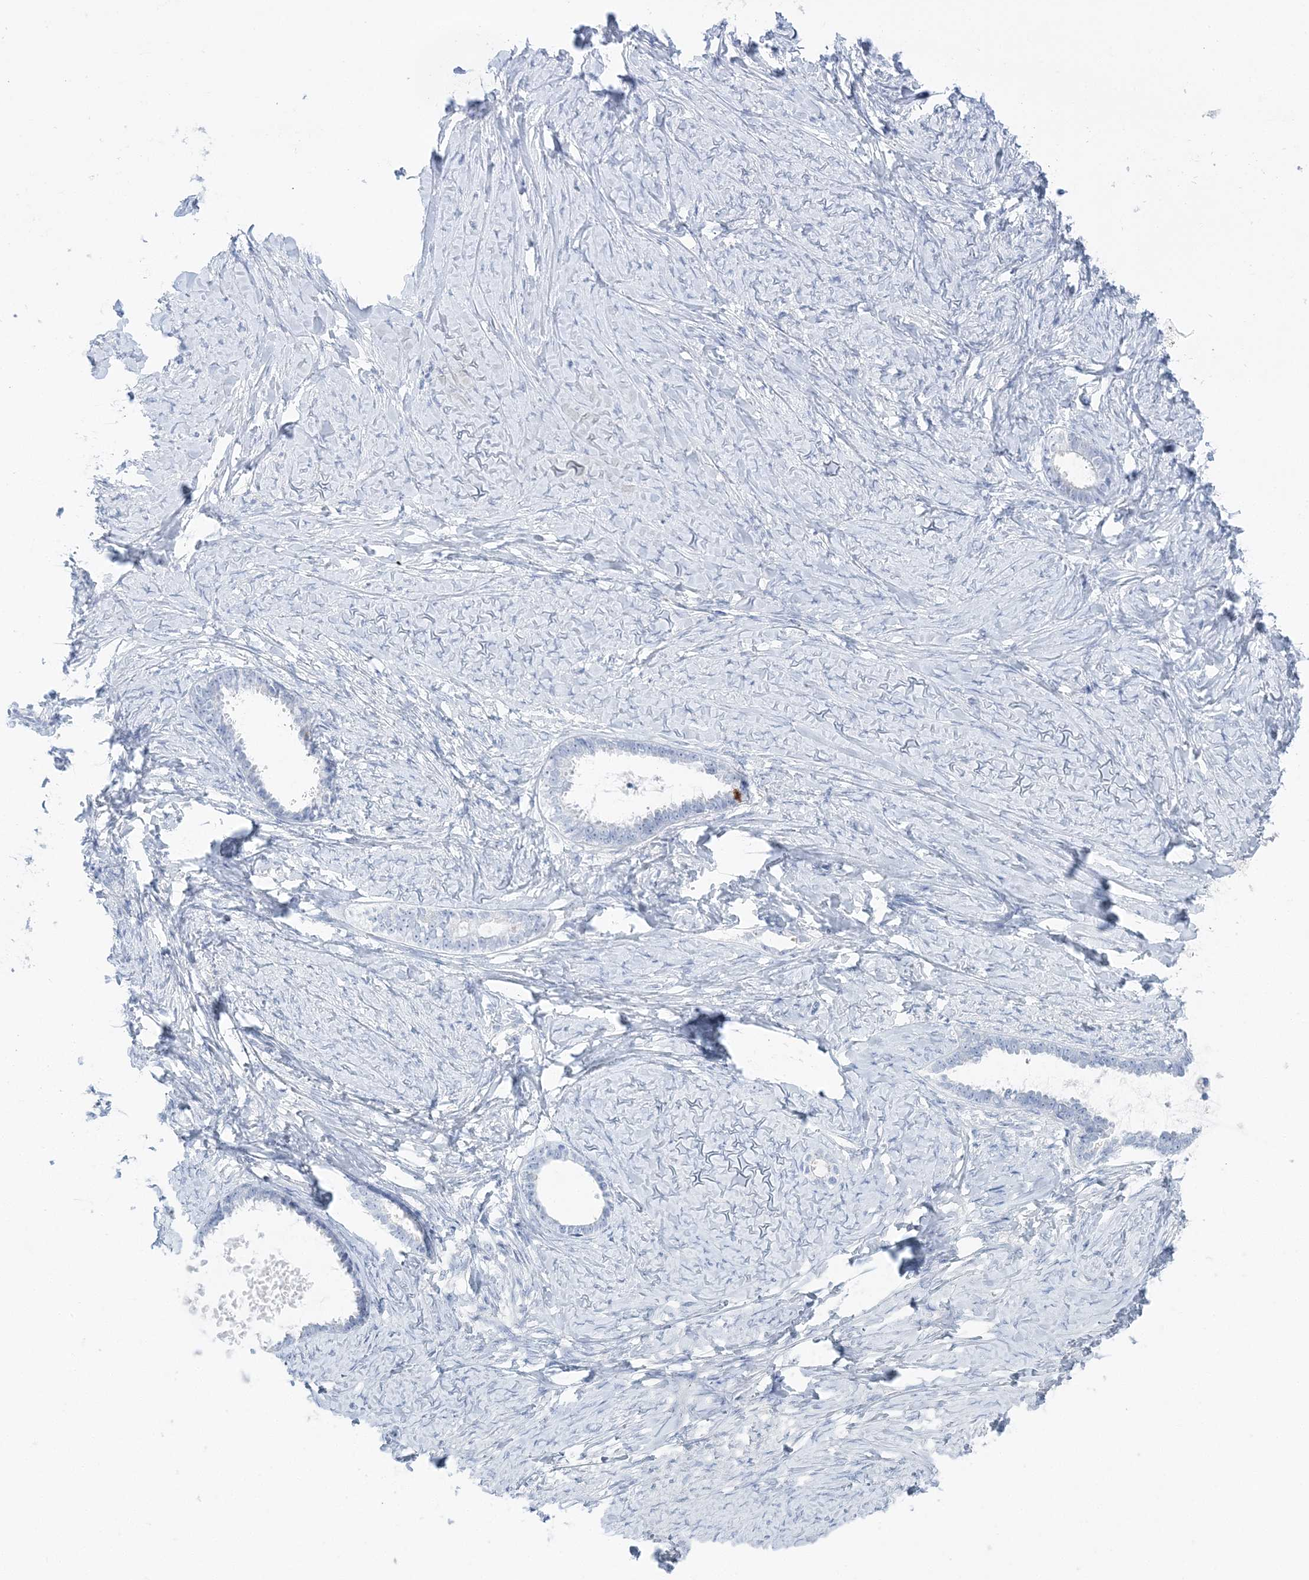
{"staining": {"intensity": "negative", "quantity": "none", "location": "none"}, "tissue": "ovarian cancer", "cell_type": "Tumor cells", "image_type": "cancer", "snomed": [{"axis": "morphology", "description": "Cystadenocarcinoma, serous, NOS"}, {"axis": "topography", "description": "Ovary"}], "caption": "A micrograph of human ovarian serous cystadenocarcinoma is negative for staining in tumor cells.", "gene": "HMGCS1", "patient": {"sex": "female", "age": 79}}